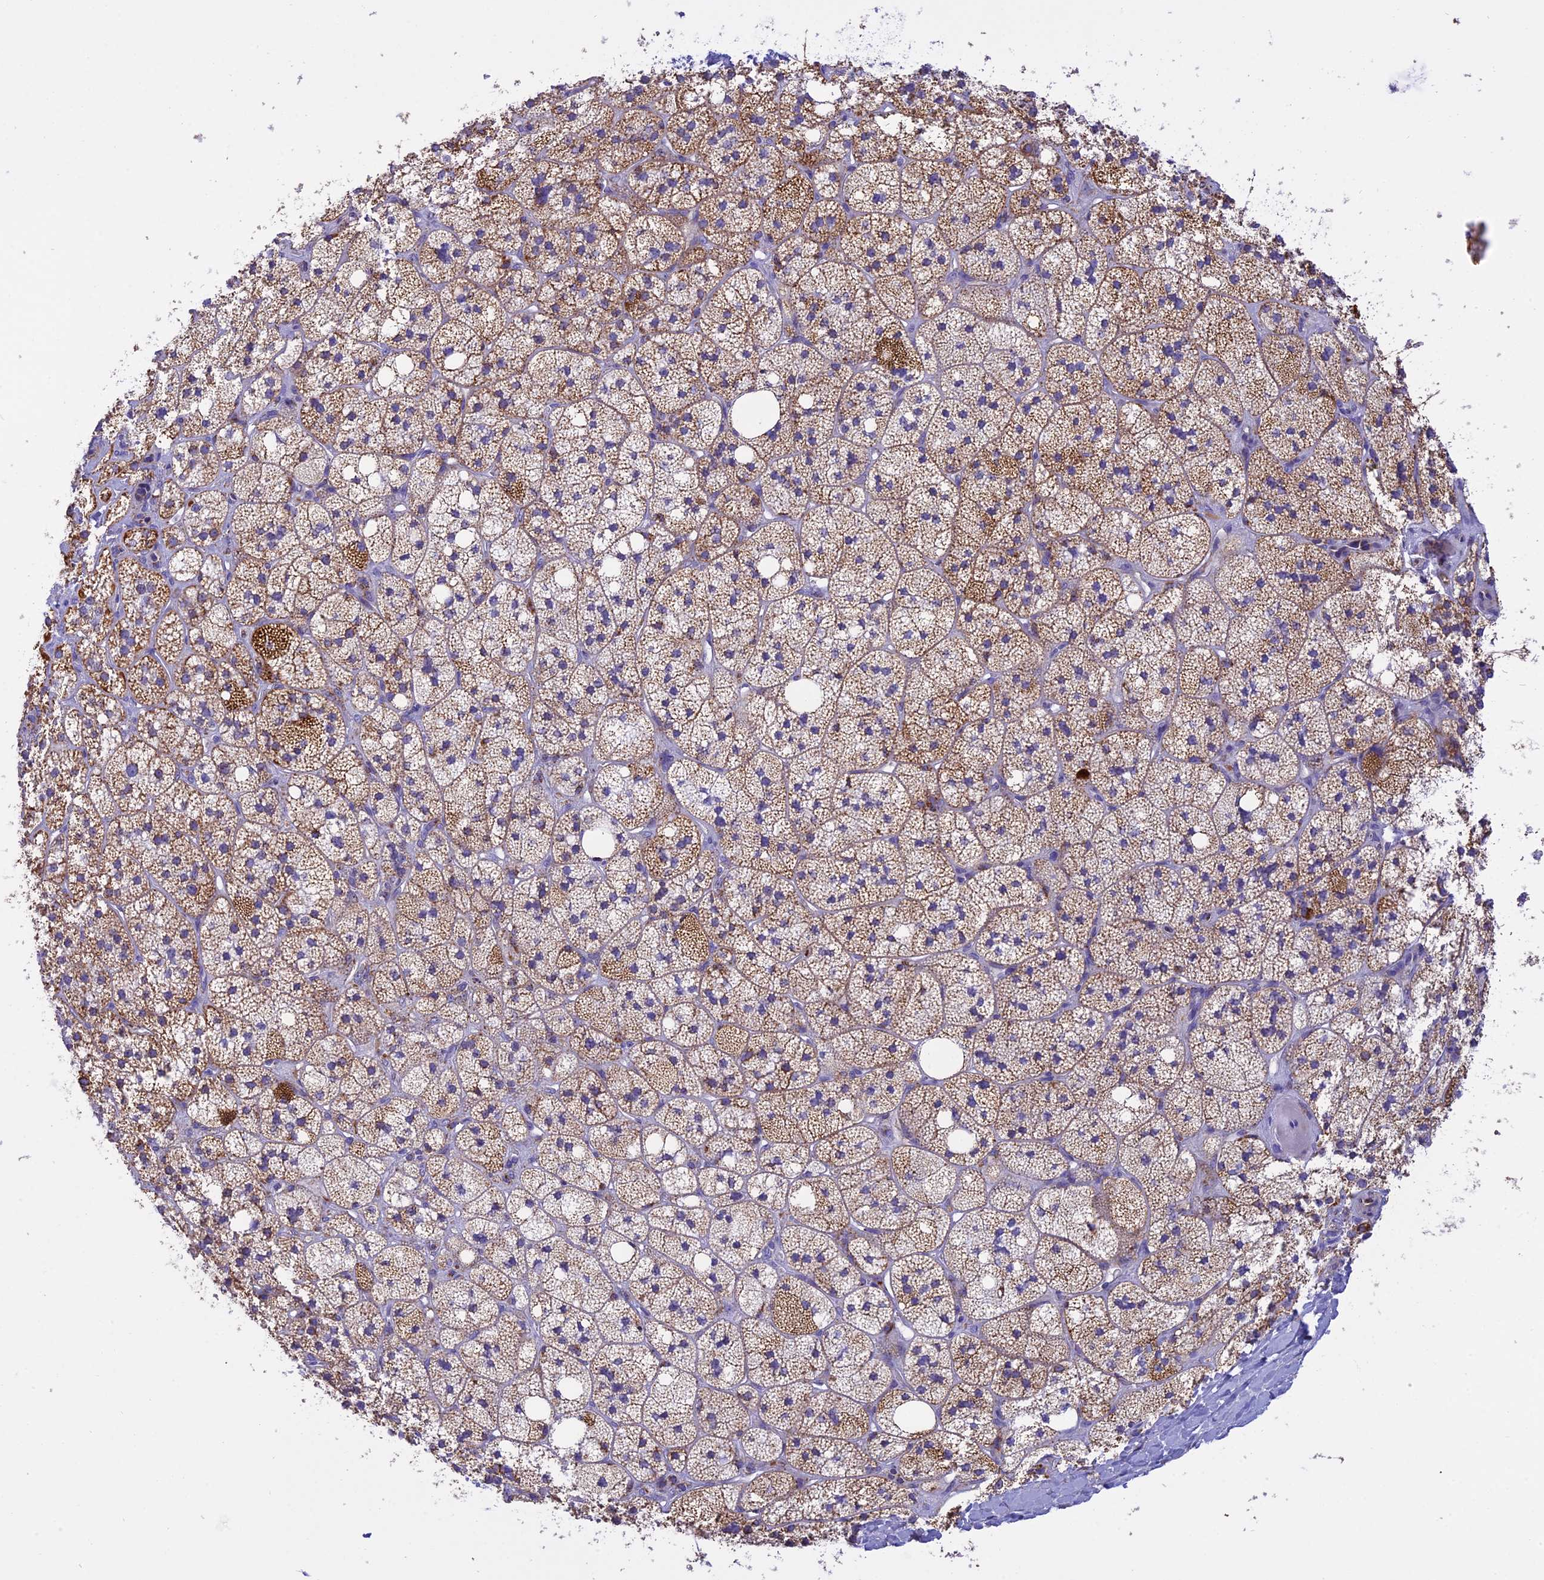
{"staining": {"intensity": "moderate", "quantity": ">75%", "location": "cytoplasmic/membranous"}, "tissue": "adrenal gland", "cell_type": "Glandular cells", "image_type": "normal", "snomed": [{"axis": "morphology", "description": "Normal tissue, NOS"}, {"axis": "topography", "description": "Adrenal gland"}], "caption": "Immunohistochemistry photomicrograph of unremarkable adrenal gland: human adrenal gland stained using immunohistochemistry (IHC) displays medium levels of moderate protein expression localized specifically in the cytoplasmic/membranous of glandular cells, appearing as a cytoplasmic/membranous brown color.", "gene": "KCNG1", "patient": {"sex": "male", "age": 61}}